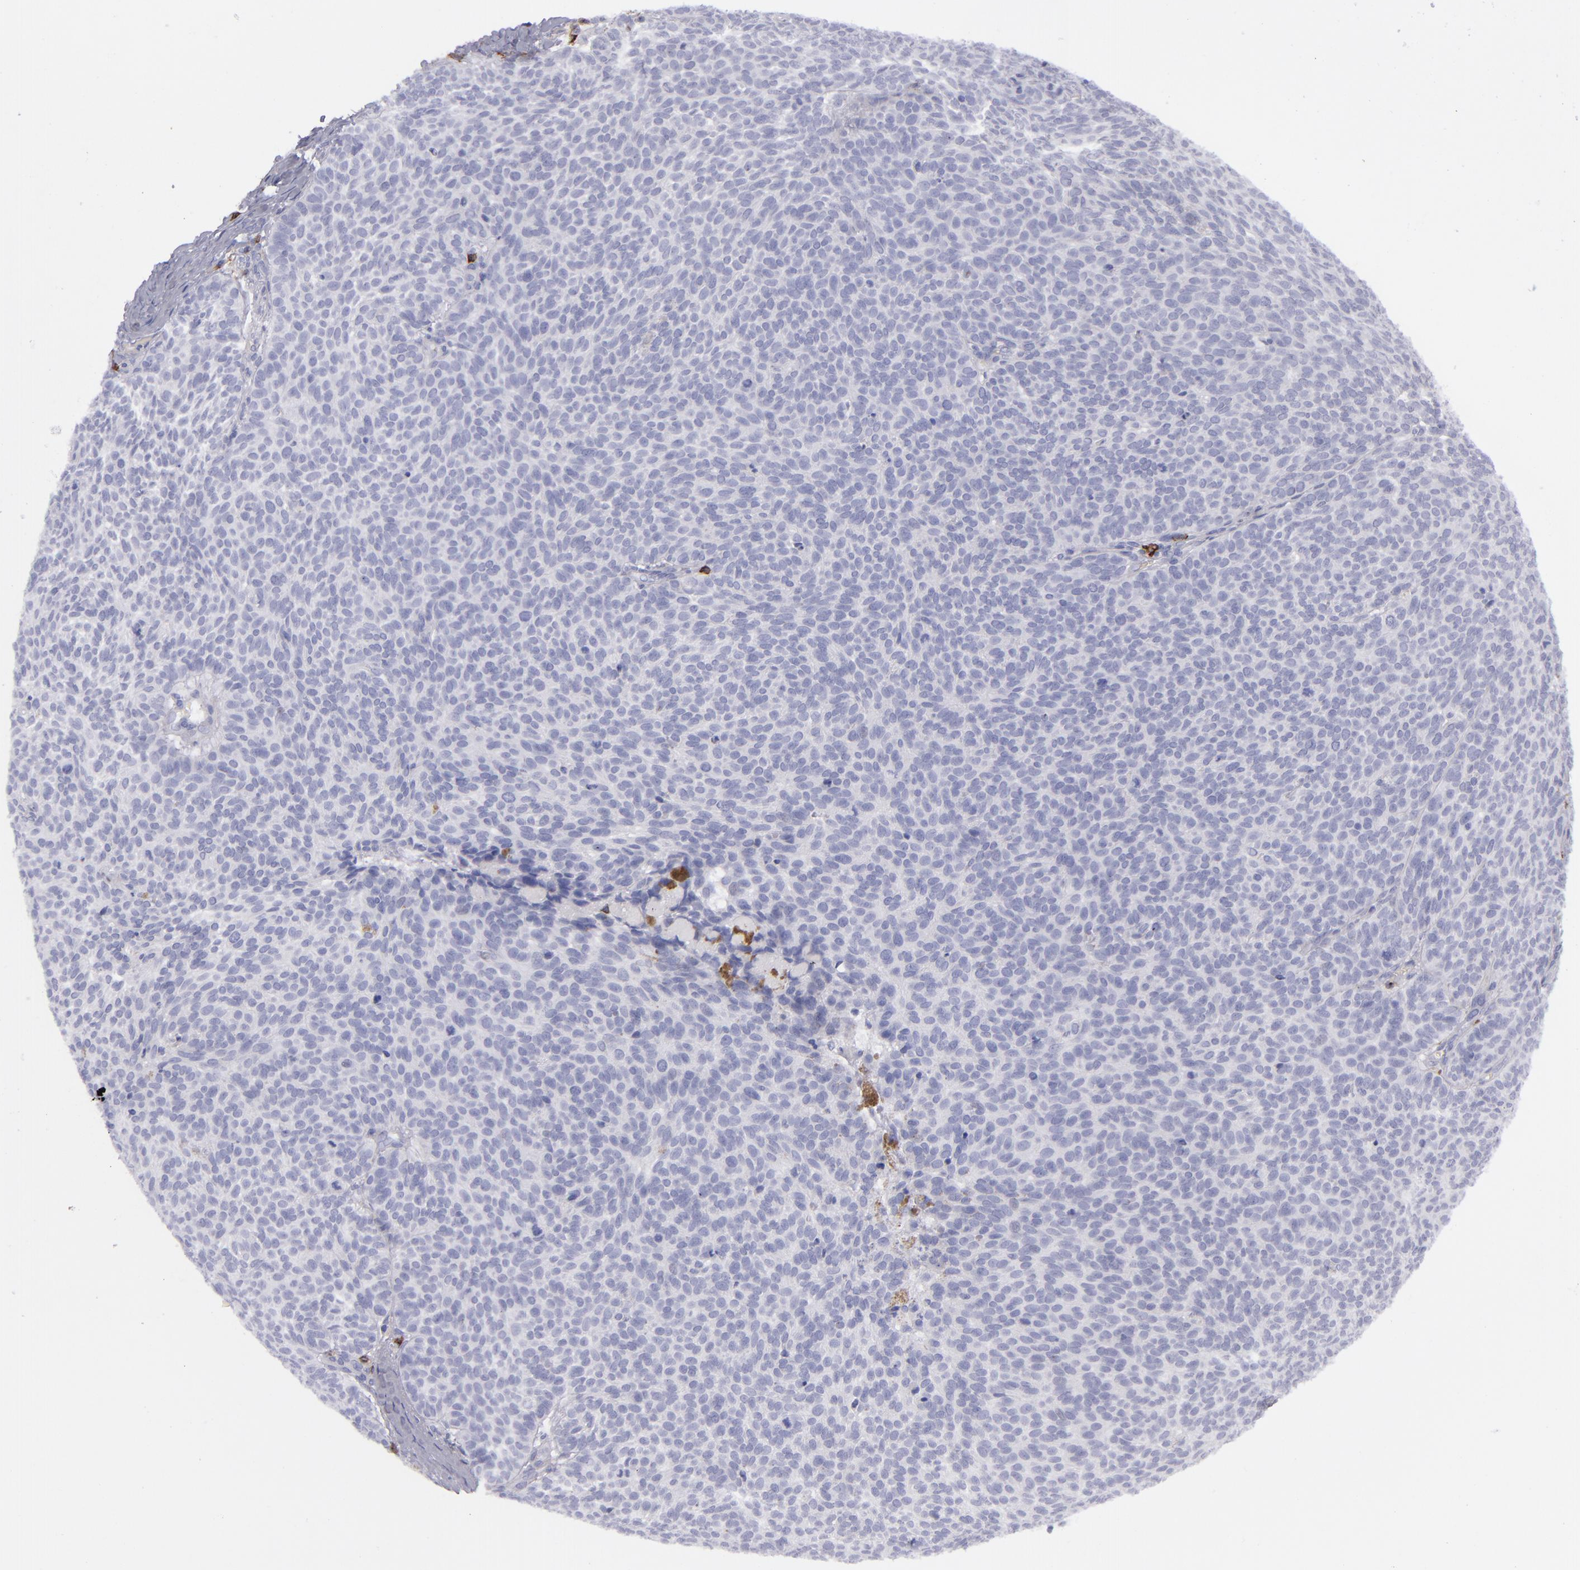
{"staining": {"intensity": "negative", "quantity": "none", "location": "none"}, "tissue": "skin cancer", "cell_type": "Tumor cells", "image_type": "cancer", "snomed": [{"axis": "morphology", "description": "Basal cell carcinoma"}, {"axis": "topography", "description": "Skin"}], "caption": "Immunohistochemical staining of skin basal cell carcinoma exhibits no significant expression in tumor cells. (Stains: DAB IHC with hematoxylin counter stain, Microscopy: brightfield microscopy at high magnification).", "gene": "CD27", "patient": {"sex": "male", "age": 63}}